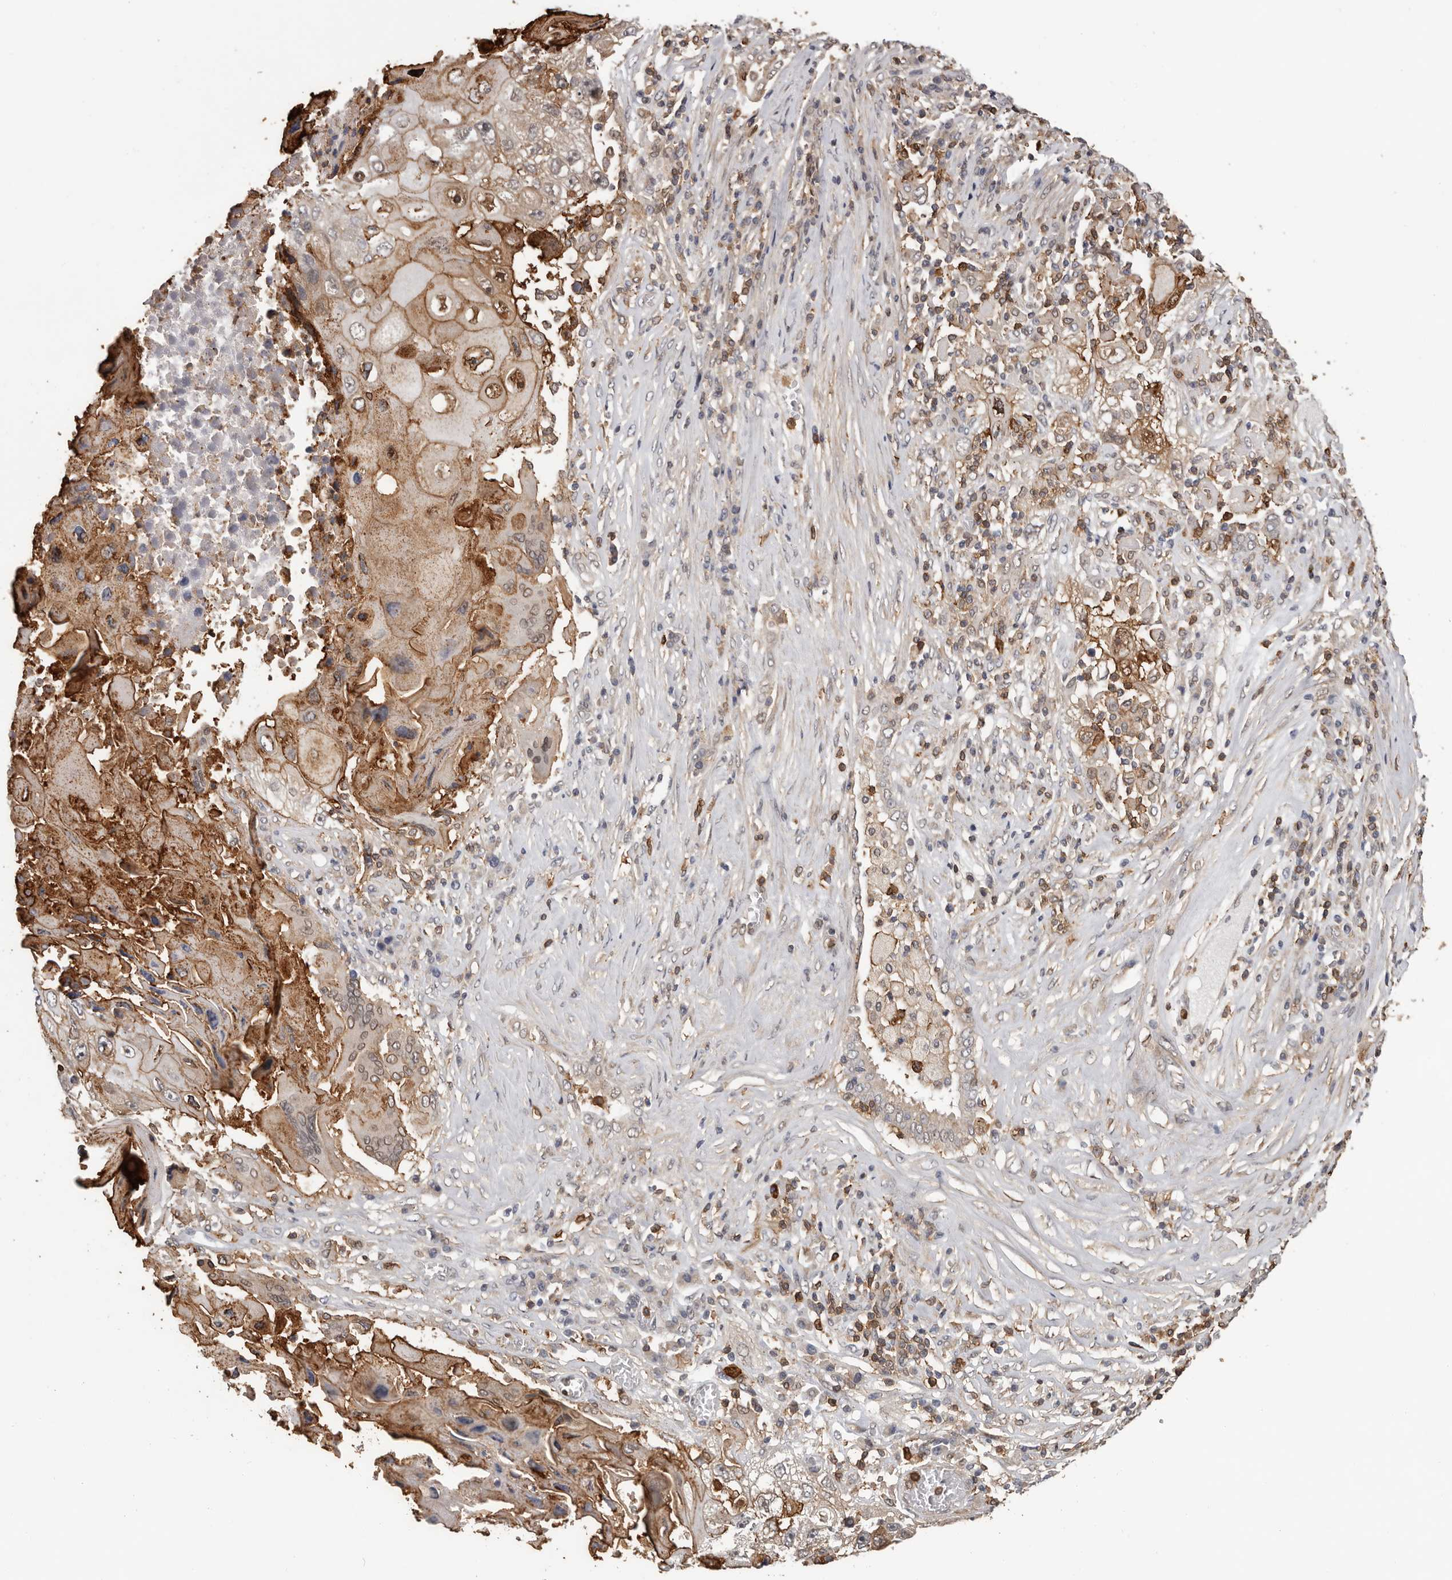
{"staining": {"intensity": "moderate", "quantity": "25%-75%", "location": "cytoplasmic/membranous,nuclear"}, "tissue": "lung cancer", "cell_type": "Tumor cells", "image_type": "cancer", "snomed": [{"axis": "morphology", "description": "Squamous cell carcinoma, NOS"}, {"axis": "topography", "description": "Lung"}], "caption": "This is an image of immunohistochemistry staining of squamous cell carcinoma (lung), which shows moderate staining in the cytoplasmic/membranous and nuclear of tumor cells.", "gene": "PRR12", "patient": {"sex": "male", "age": 61}}